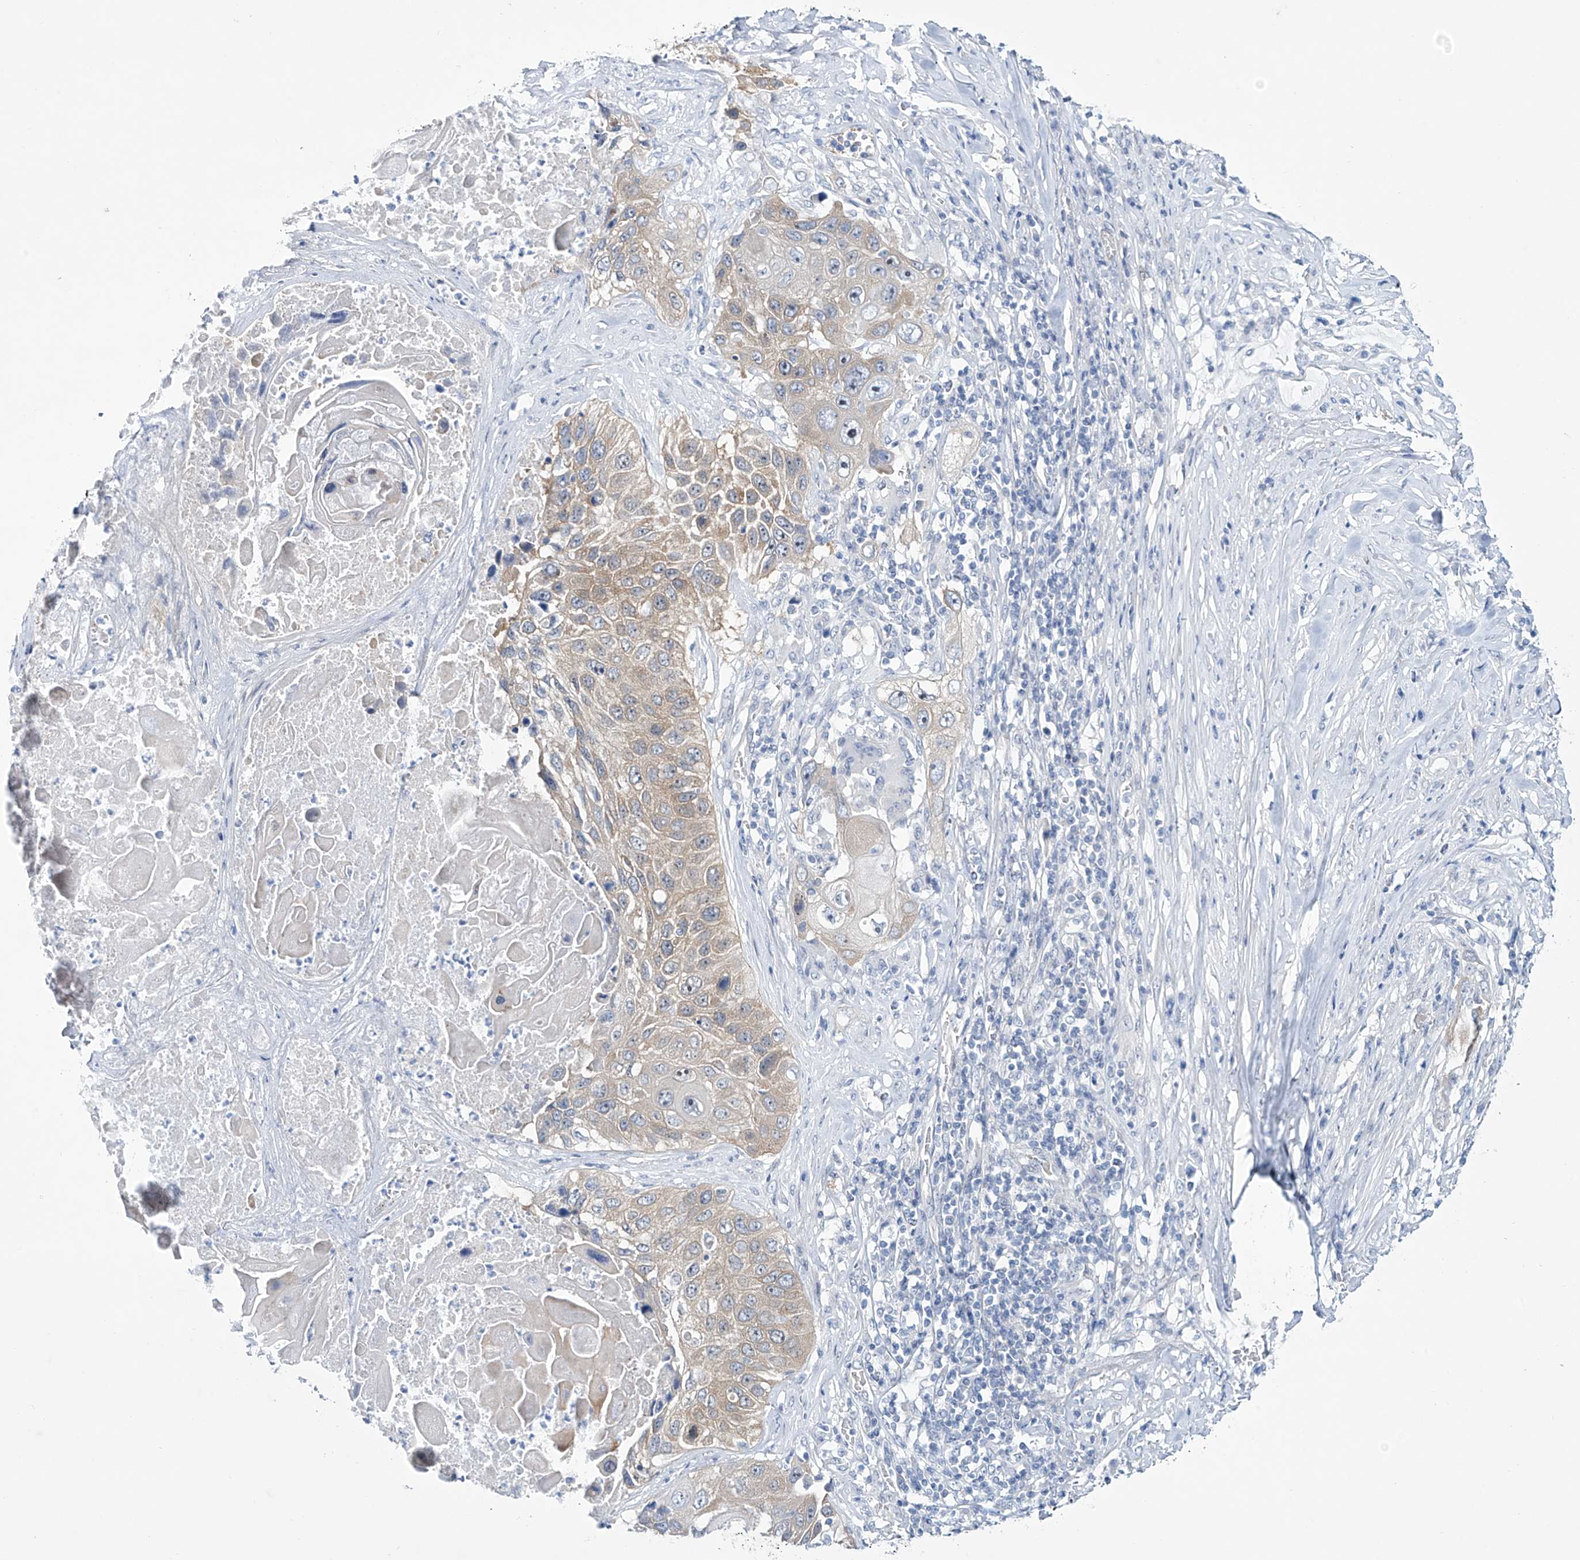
{"staining": {"intensity": "weak", "quantity": ">75%", "location": "cytoplasmic/membranous"}, "tissue": "lung cancer", "cell_type": "Tumor cells", "image_type": "cancer", "snomed": [{"axis": "morphology", "description": "Squamous cell carcinoma, NOS"}, {"axis": "topography", "description": "Lung"}], "caption": "Immunohistochemistry (IHC) of human lung cancer (squamous cell carcinoma) exhibits low levels of weak cytoplasmic/membranous expression in approximately >75% of tumor cells. The protein is stained brown, and the nuclei are stained in blue (DAB (3,3'-diaminobenzidine) IHC with brightfield microscopy, high magnification).", "gene": "TRIM60", "patient": {"sex": "male", "age": 61}}